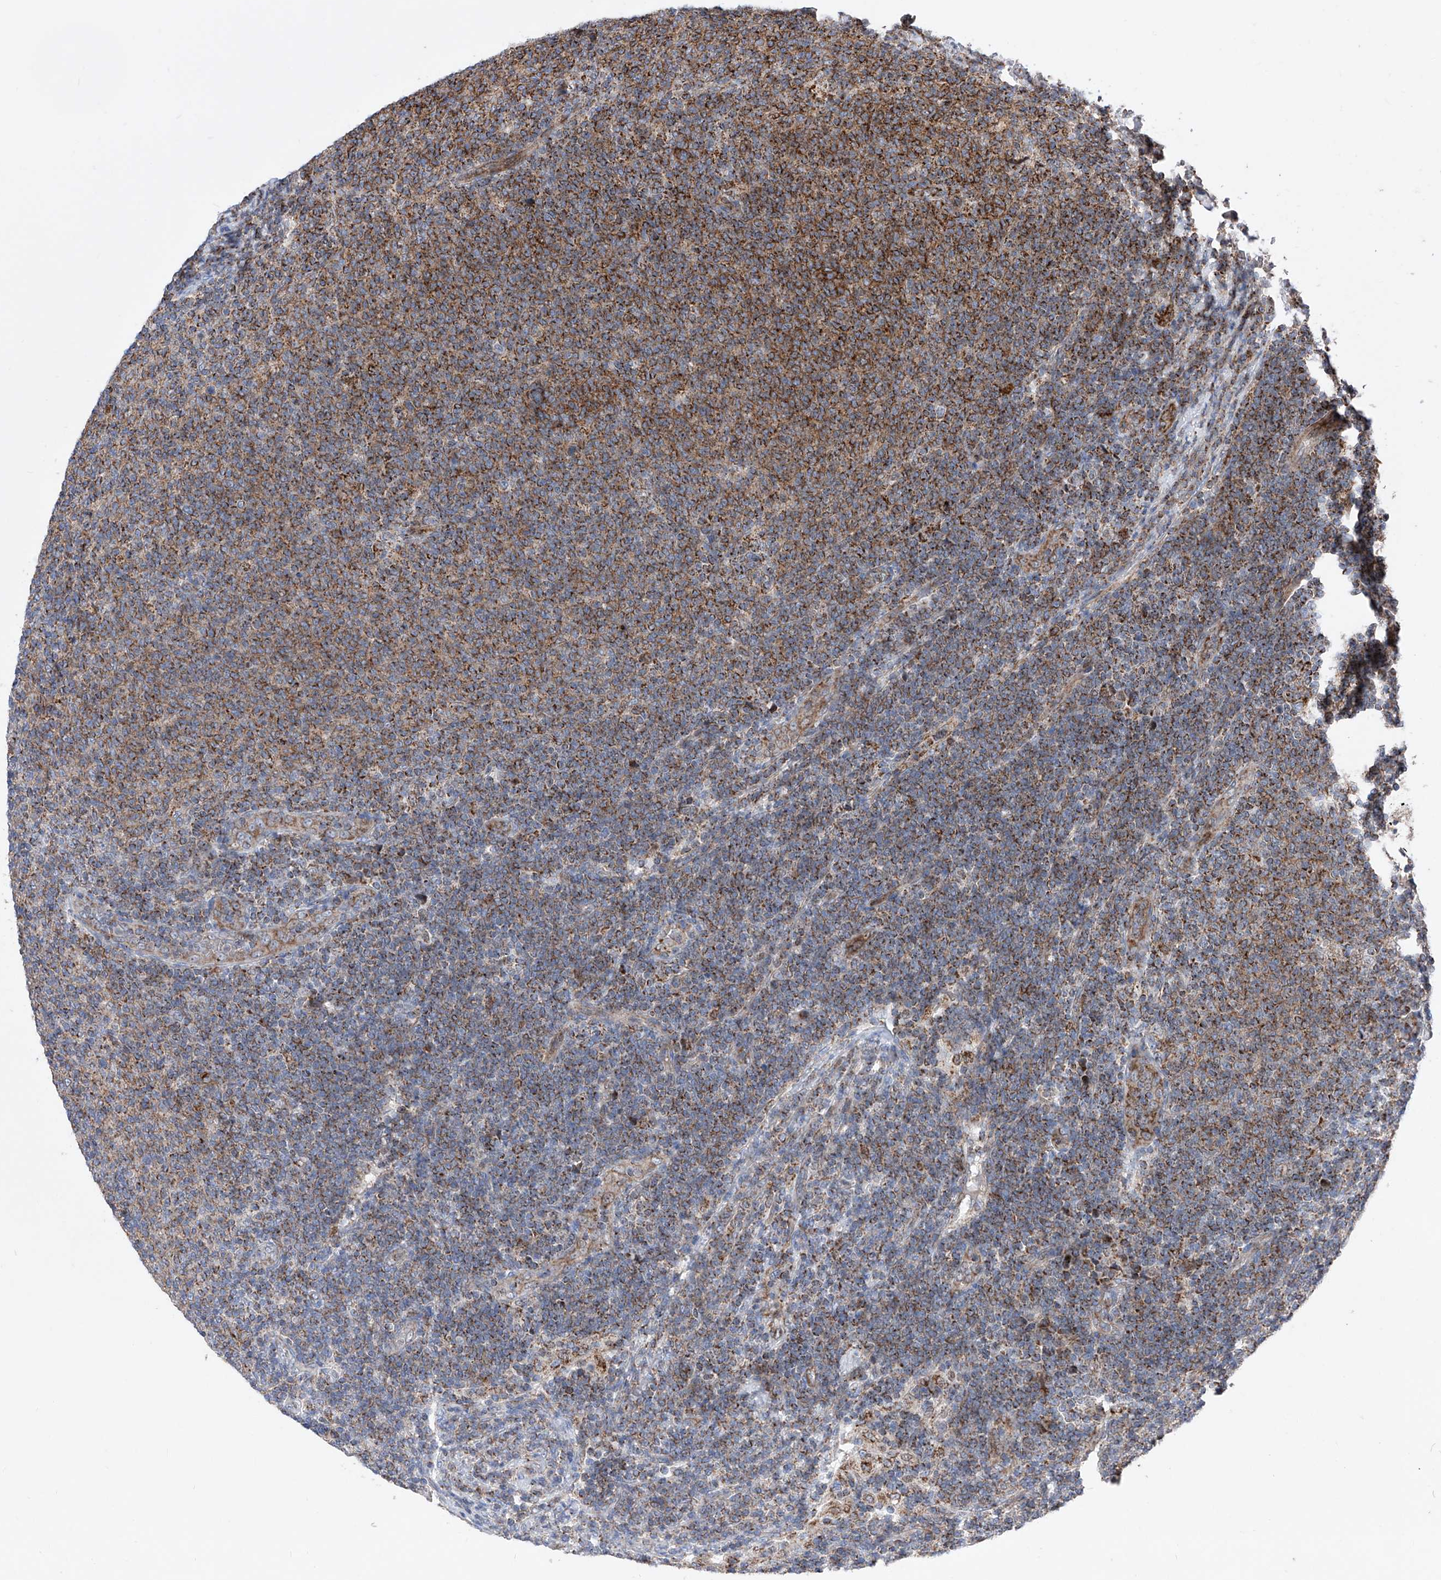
{"staining": {"intensity": "moderate", "quantity": ">75%", "location": "cytoplasmic/membranous"}, "tissue": "lymphoma", "cell_type": "Tumor cells", "image_type": "cancer", "snomed": [{"axis": "morphology", "description": "Malignant lymphoma, non-Hodgkin's type, Low grade"}, {"axis": "topography", "description": "Lymph node"}], "caption": "Brown immunohistochemical staining in human low-grade malignant lymphoma, non-Hodgkin's type displays moderate cytoplasmic/membranous positivity in approximately >75% of tumor cells.", "gene": "SEMA6A", "patient": {"sex": "male", "age": 66}}